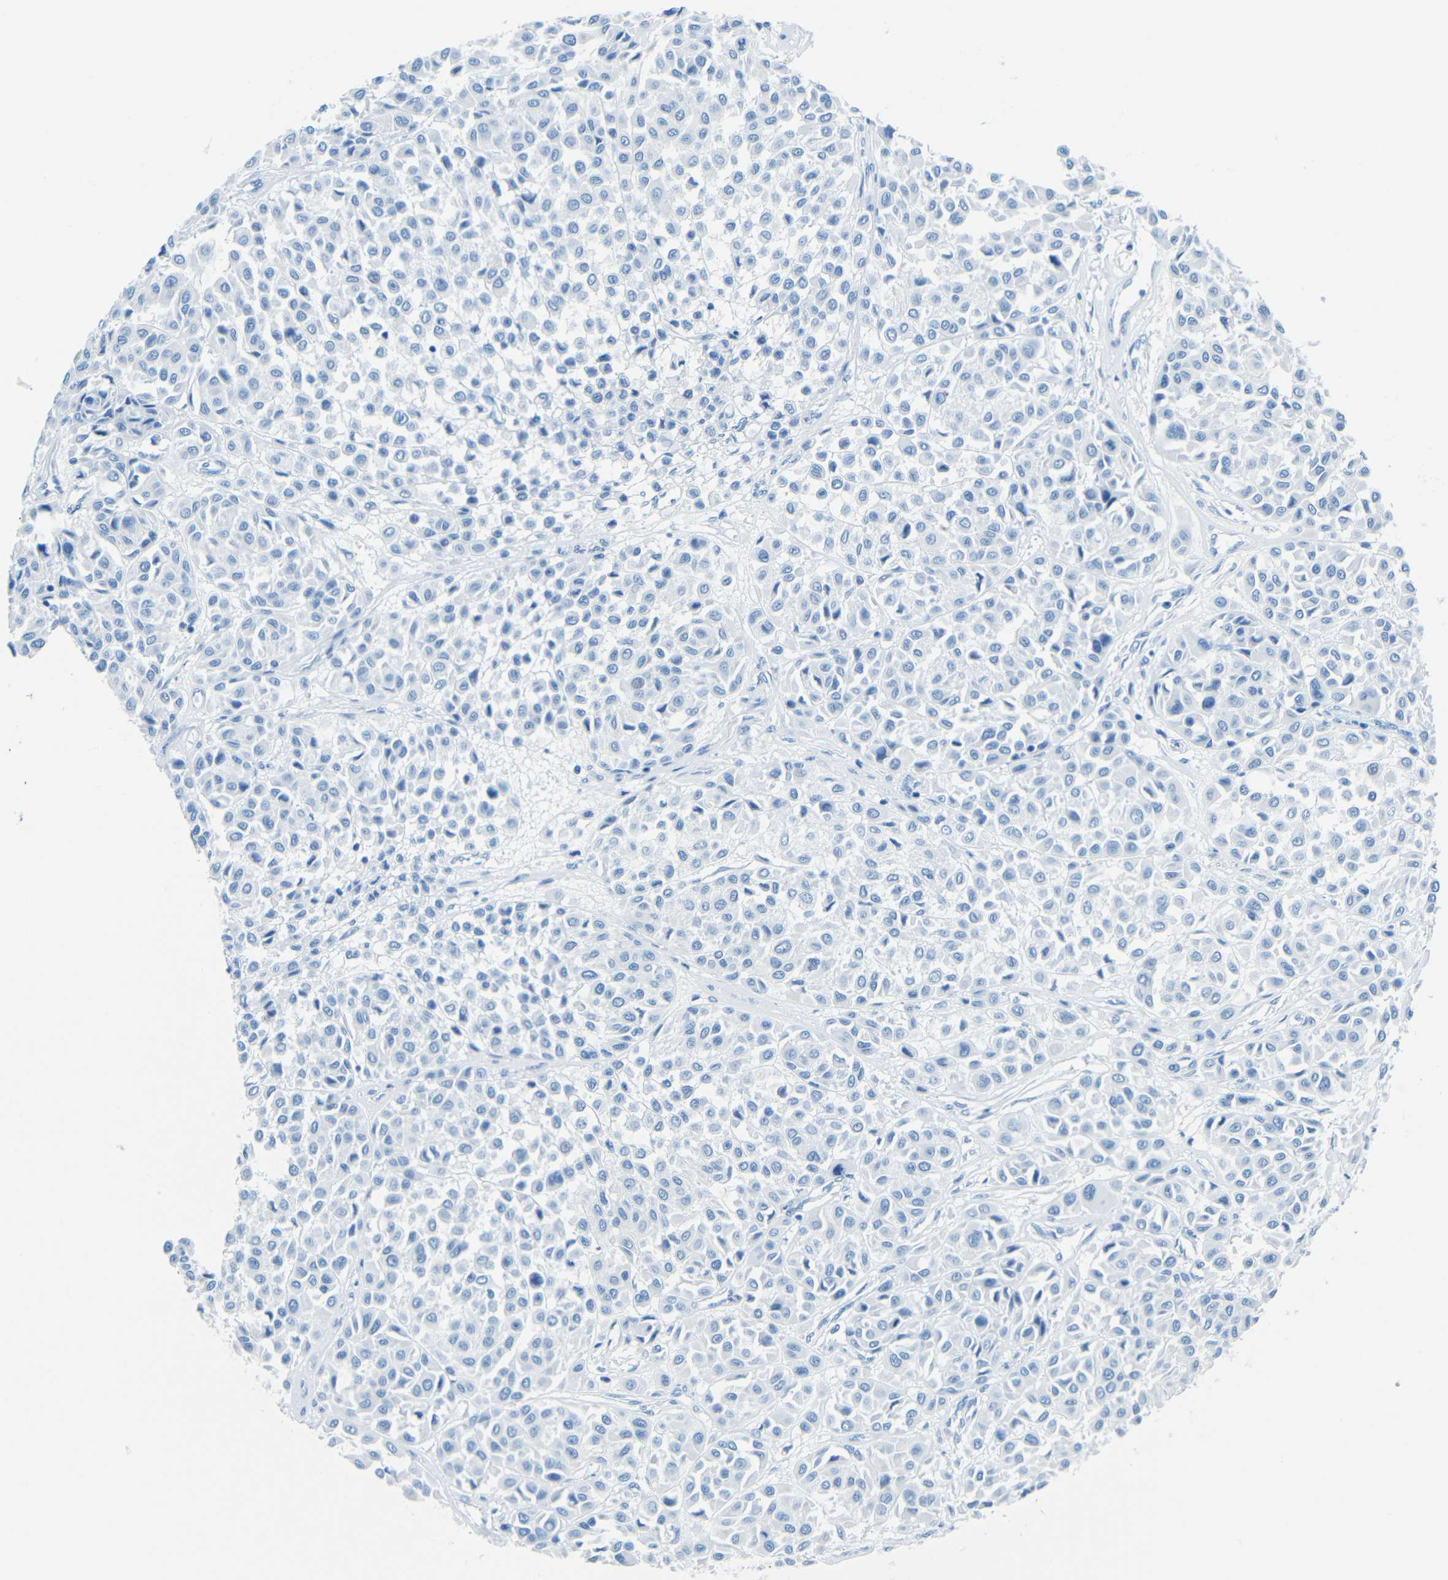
{"staining": {"intensity": "negative", "quantity": "none", "location": "none"}, "tissue": "melanoma", "cell_type": "Tumor cells", "image_type": "cancer", "snomed": [{"axis": "morphology", "description": "Malignant melanoma, Metastatic site"}, {"axis": "topography", "description": "Soft tissue"}], "caption": "Immunohistochemical staining of melanoma reveals no significant expression in tumor cells. Brightfield microscopy of IHC stained with DAB (brown) and hematoxylin (blue), captured at high magnification.", "gene": "TUBB4B", "patient": {"sex": "male", "age": 41}}